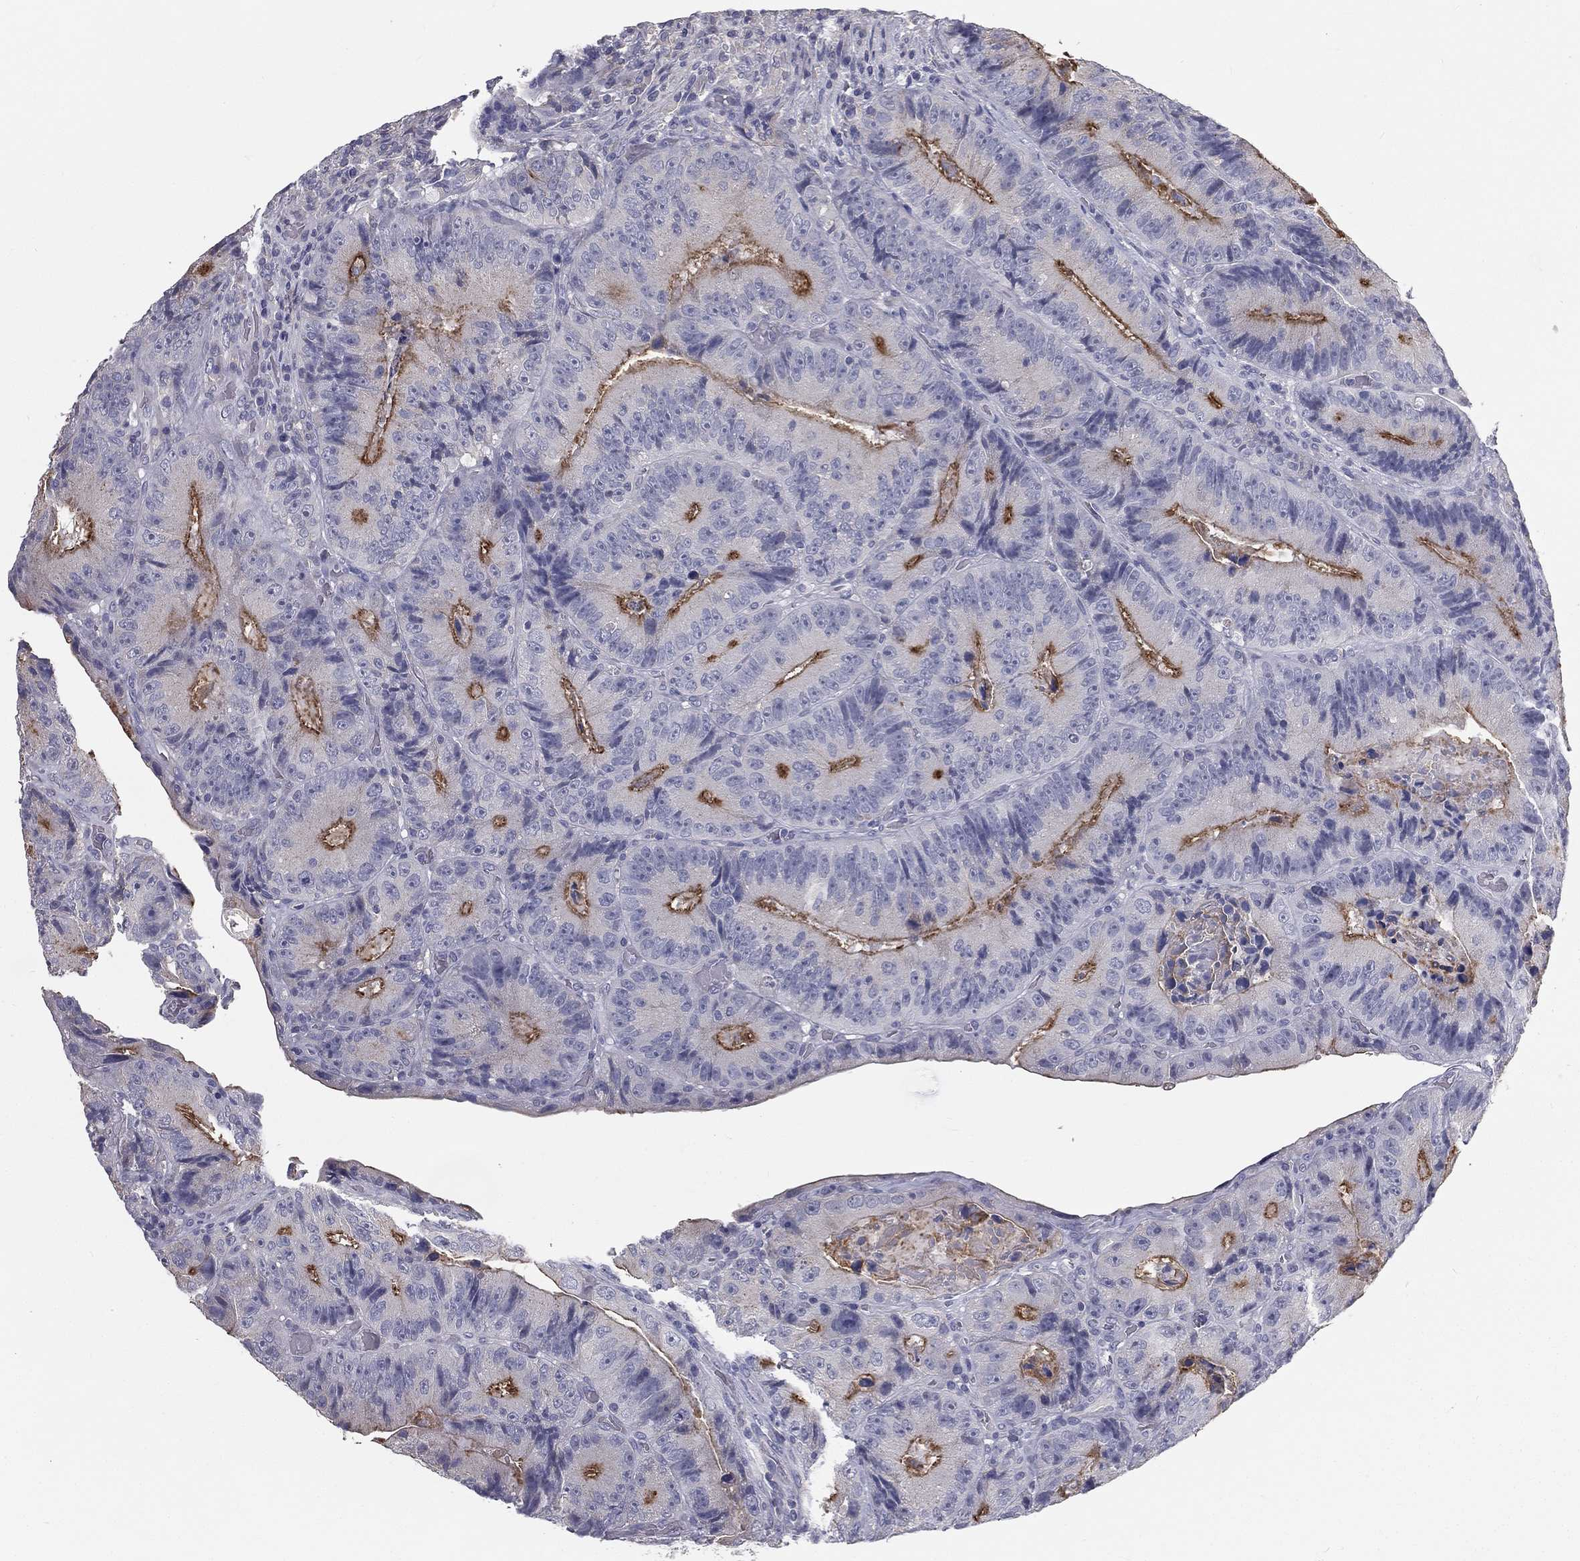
{"staining": {"intensity": "strong", "quantity": "<25%", "location": "cytoplasmic/membranous"}, "tissue": "colorectal cancer", "cell_type": "Tumor cells", "image_type": "cancer", "snomed": [{"axis": "morphology", "description": "Adenocarcinoma, NOS"}, {"axis": "topography", "description": "Colon"}], "caption": "Colorectal adenocarcinoma was stained to show a protein in brown. There is medium levels of strong cytoplasmic/membranous expression in about <25% of tumor cells. (IHC, brightfield microscopy, high magnification).", "gene": "MUC13", "patient": {"sex": "female", "age": 86}}